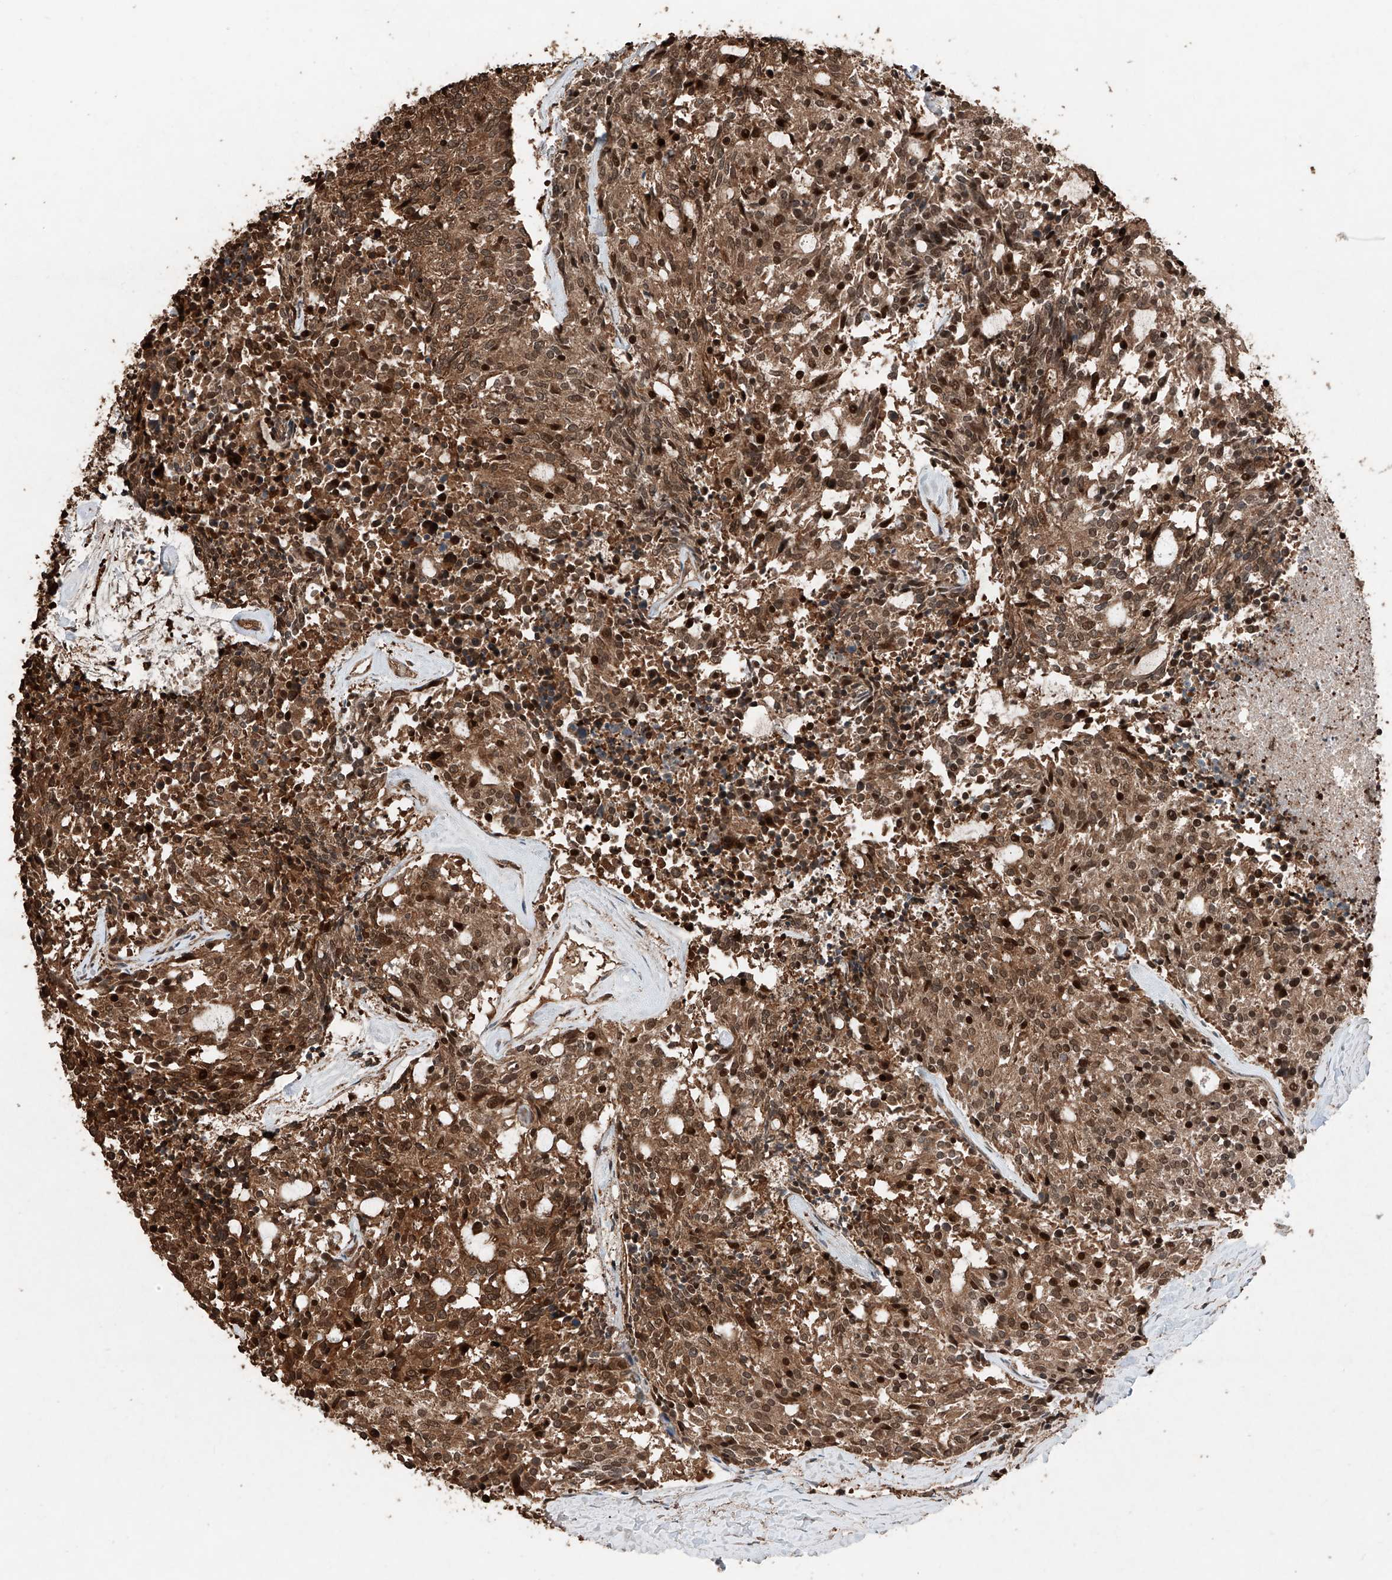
{"staining": {"intensity": "moderate", "quantity": ">75%", "location": "cytoplasmic/membranous,nuclear"}, "tissue": "carcinoid", "cell_type": "Tumor cells", "image_type": "cancer", "snomed": [{"axis": "morphology", "description": "Carcinoid, malignant, NOS"}, {"axis": "topography", "description": "Pancreas"}], "caption": "High-magnification brightfield microscopy of malignant carcinoid stained with DAB (3,3'-diaminobenzidine) (brown) and counterstained with hematoxylin (blue). tumor cells exhibit moderate cytoplasmic/membranous and nuclear expression is present in about>75% of cells.", "gene": "RMND1", "patient": {"sex": "female", "age": 54}}